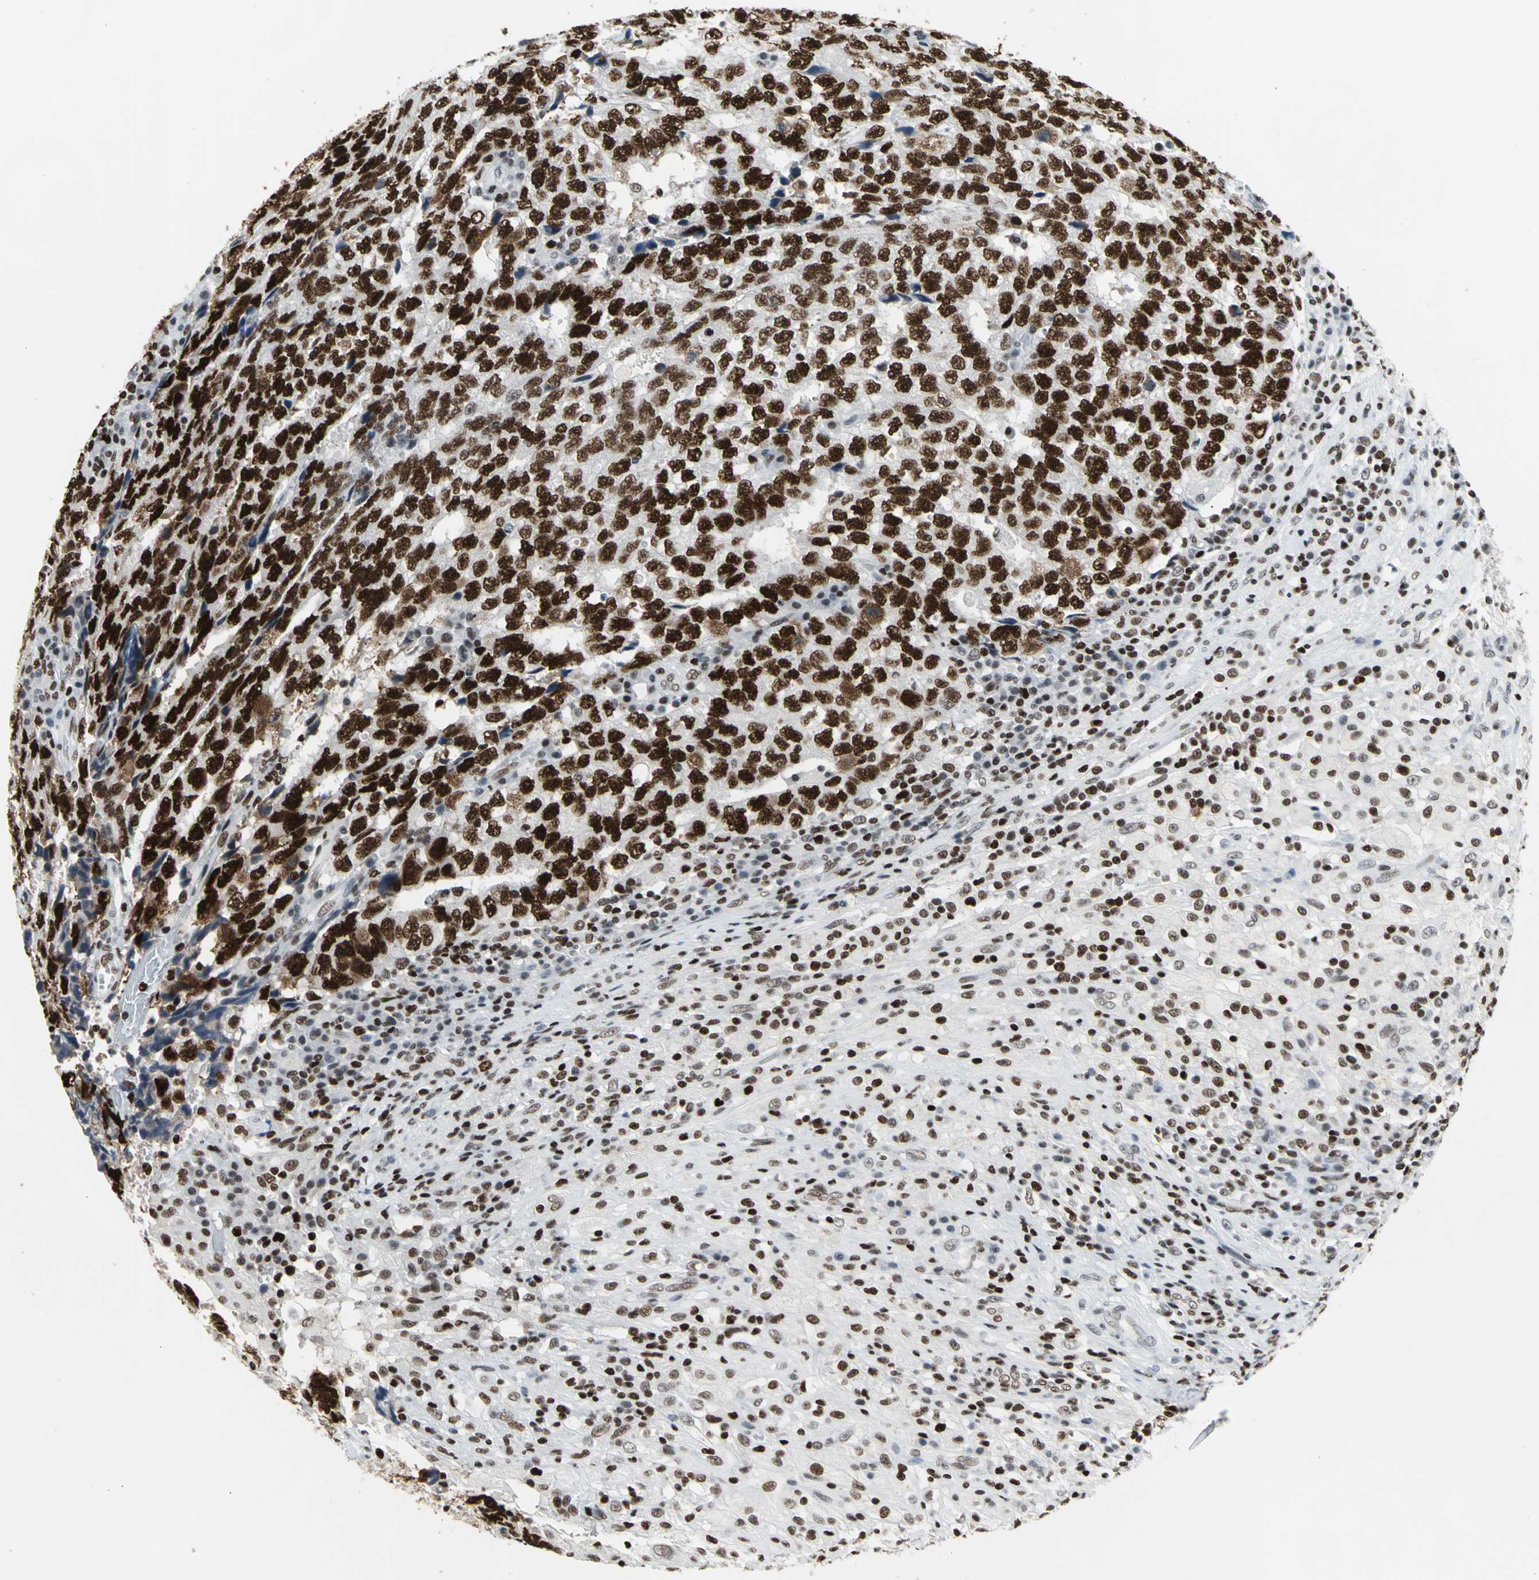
{"staining": {"intensity": "strong", "quantity": ">75%", "location": "nuclear"}, "tissue": "testis cancer", "cell_type": "Tumor cells", "image_type": "cancer", "snomed": [{"axis": "morphology", "description": "Necrosis, NOS"}, {"axis": "morphology", "description": "Carcinoma, Embryonal, NOS"}, {"axis": "topography", "description": "Testis"}], "caption": "High-power microscopy captured an immunohistochemistry (IHC) image of embryonal carcinoma (testis), revealing strong nuclear staining in approximately >75% of tumor cells.", "gene": "HNRNPD", "patient": {"sex": "male", "age": 19}}